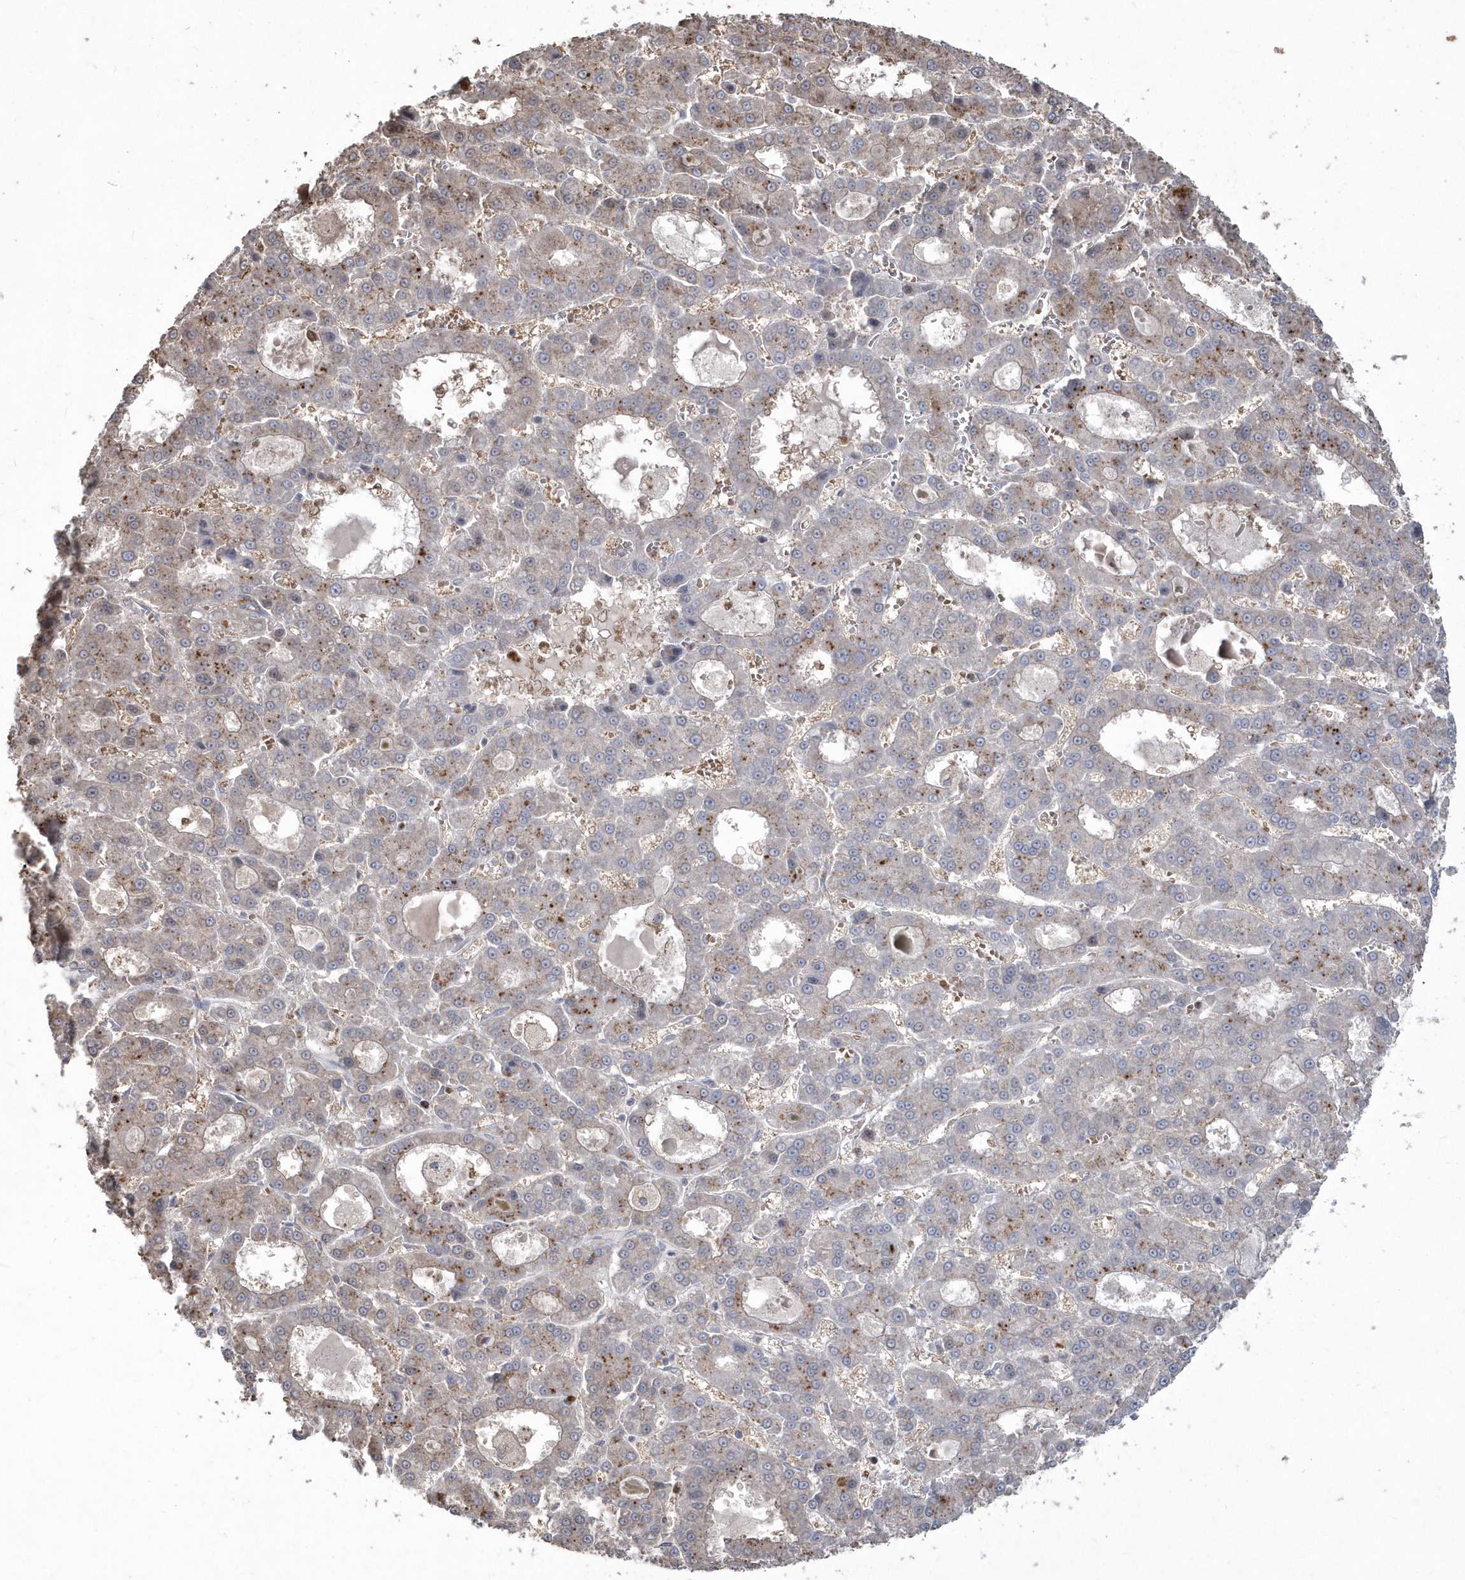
{"staining": {"intensity": "moderate", "quantity": "<25%", "location": "cytoplasmic/membranous"}, "tissue": "liver cancer", "cell_type": "Tumor cells", "image_type": "cancer", "snomed": [{"axis": "morphology", "description": "Carcinoma, Hepatocellular, NOS"}, {"axis": "topography", "description": "Liver"}], "caption": "Immunohistochemistry (DAB (3,3'-diaminobenzidine)) staining of liver cancer exhibits moderate cytoplasmic/membranous protein staining in approximately <25% of tumor cells.", "gene": "GEMIN6", "patient": {"sex": "male", "age": 70}}